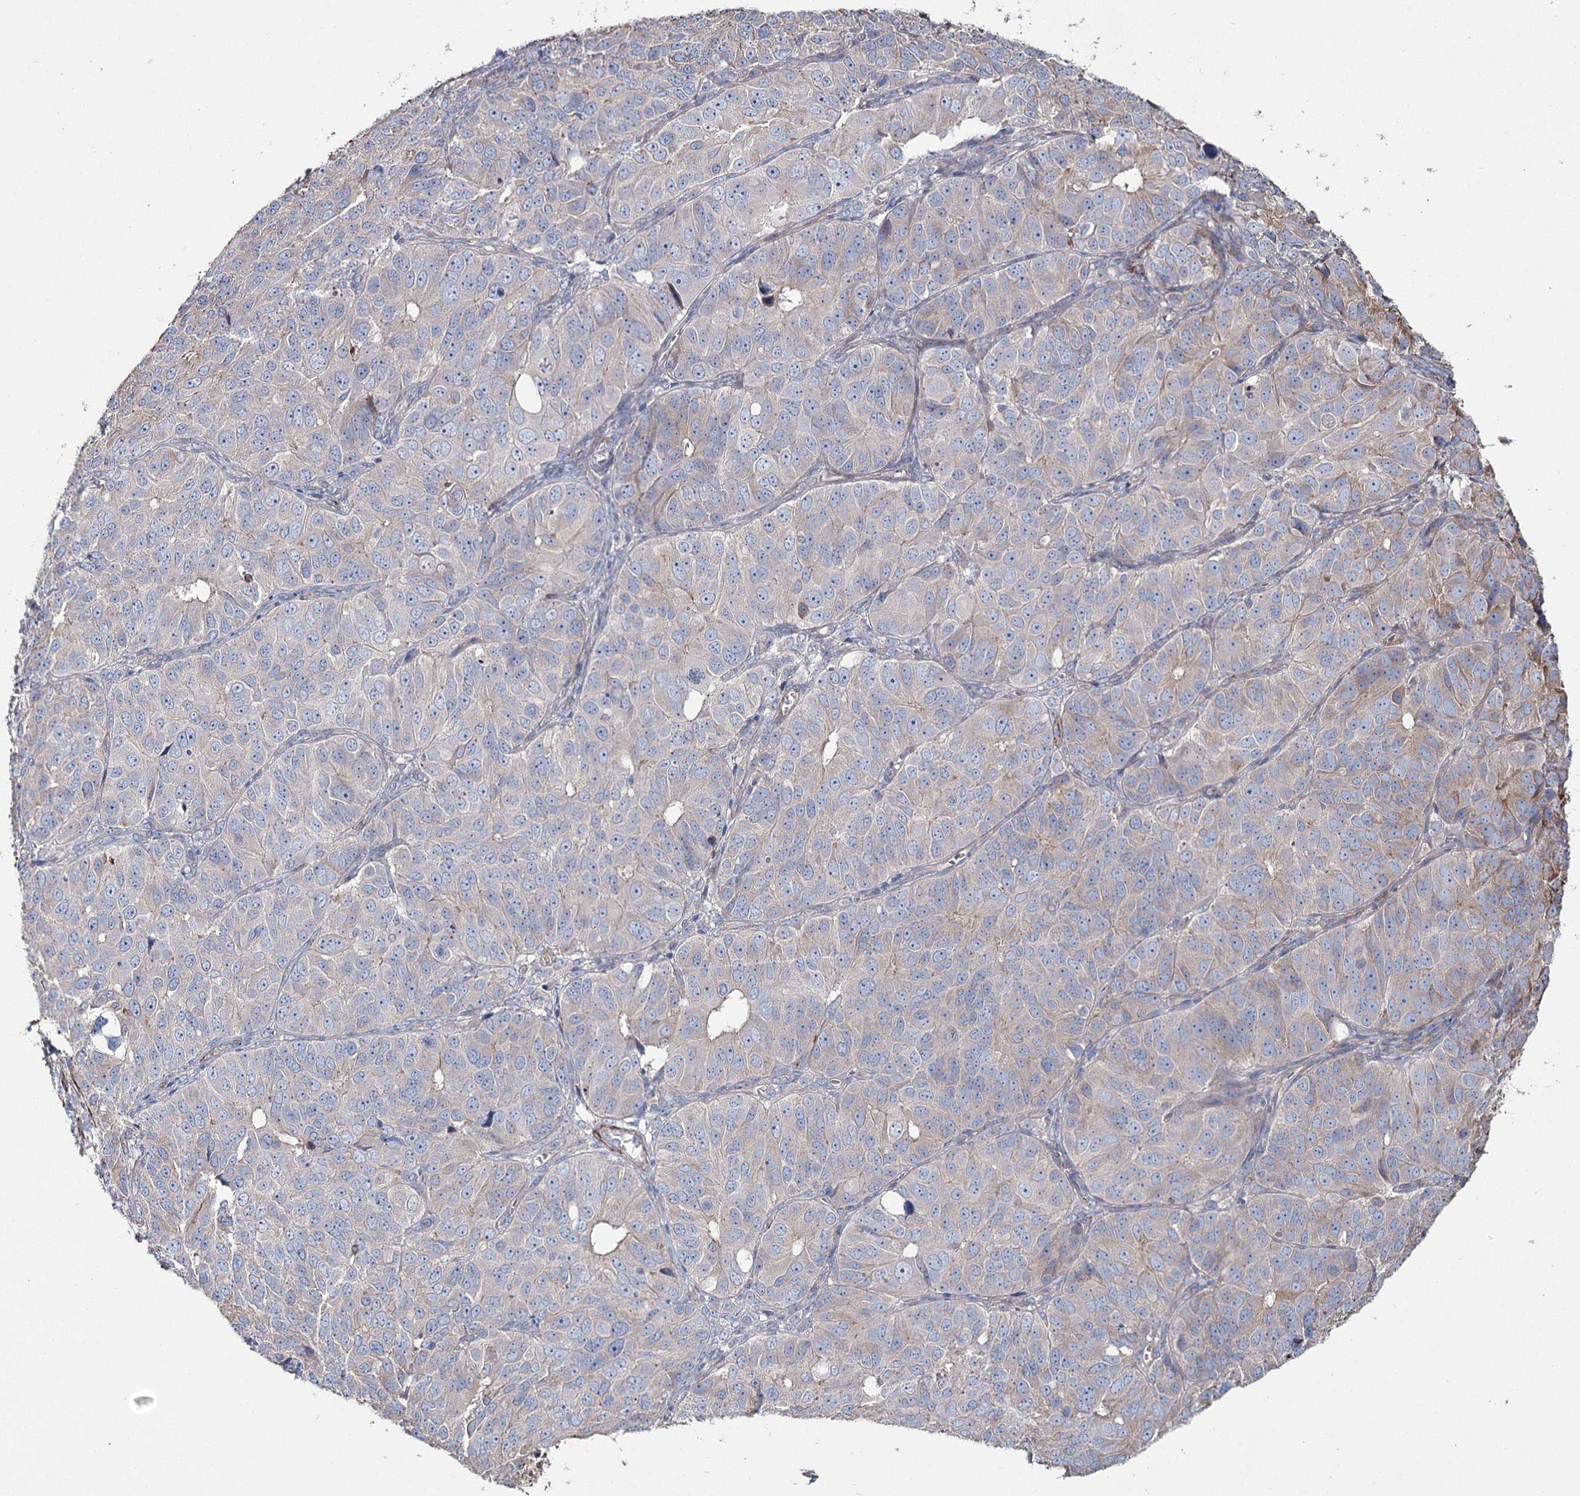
{"staining": {"intensity": "negative", "quantity": "none", "location": "none"}, "tissue": "ovarian cancer", "cell_type": "Tumor cells", "image_type": "cancer", "snomed": [{"axis": "morphology", "description": "Carcinoma, endometroid"}, {"axis": "topography", "description": "Ovary"}], "caption": "Immunohistochemical staining of human ovarian endometroid carcinoma demonstrates no significant staining in tumor cells. (IHC, brightfield microscopy, high magnification).", "gene": "SUMF1", "patient": {"sex": "female", "age": 51}}